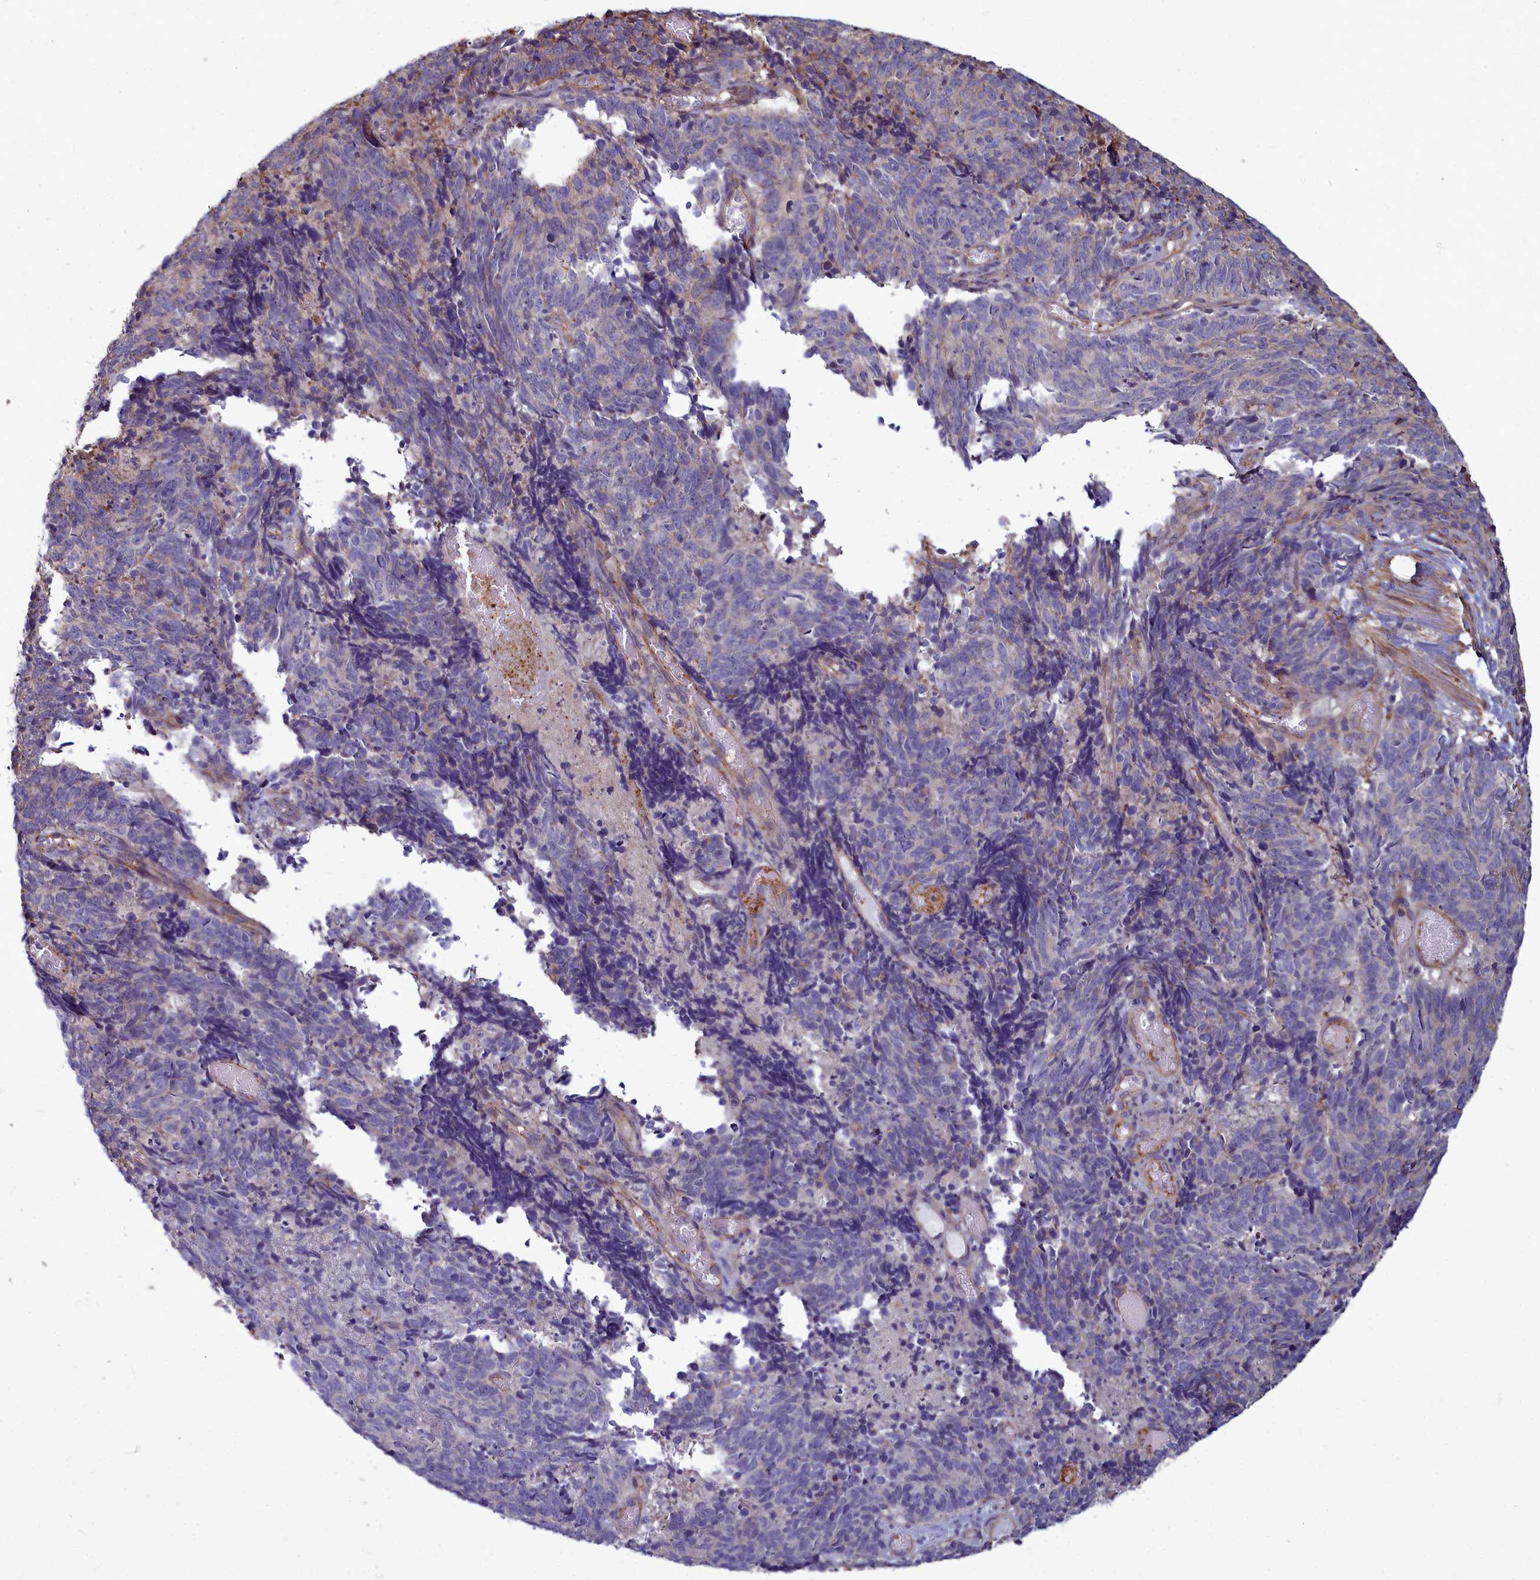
{"staining": {"intensity": "negative", "quantity": "none", "location": "none"}, "tissue": "cervical cancer", "cell_type": "Tumor cells", "image_type": "cancer", "snomed": [{"axis": "morphology", "description": "Squamous cell carcinoma, NOS"}, {"axis": "topography", "description": "Cervix"}], "caption": "This is an immunohistochemistry micrograph of human cervical squamous cell carcinoma. There is no expression in tumor cells.", "gene": "TTC5", "patient": {"sex": "female", "age": 29}}